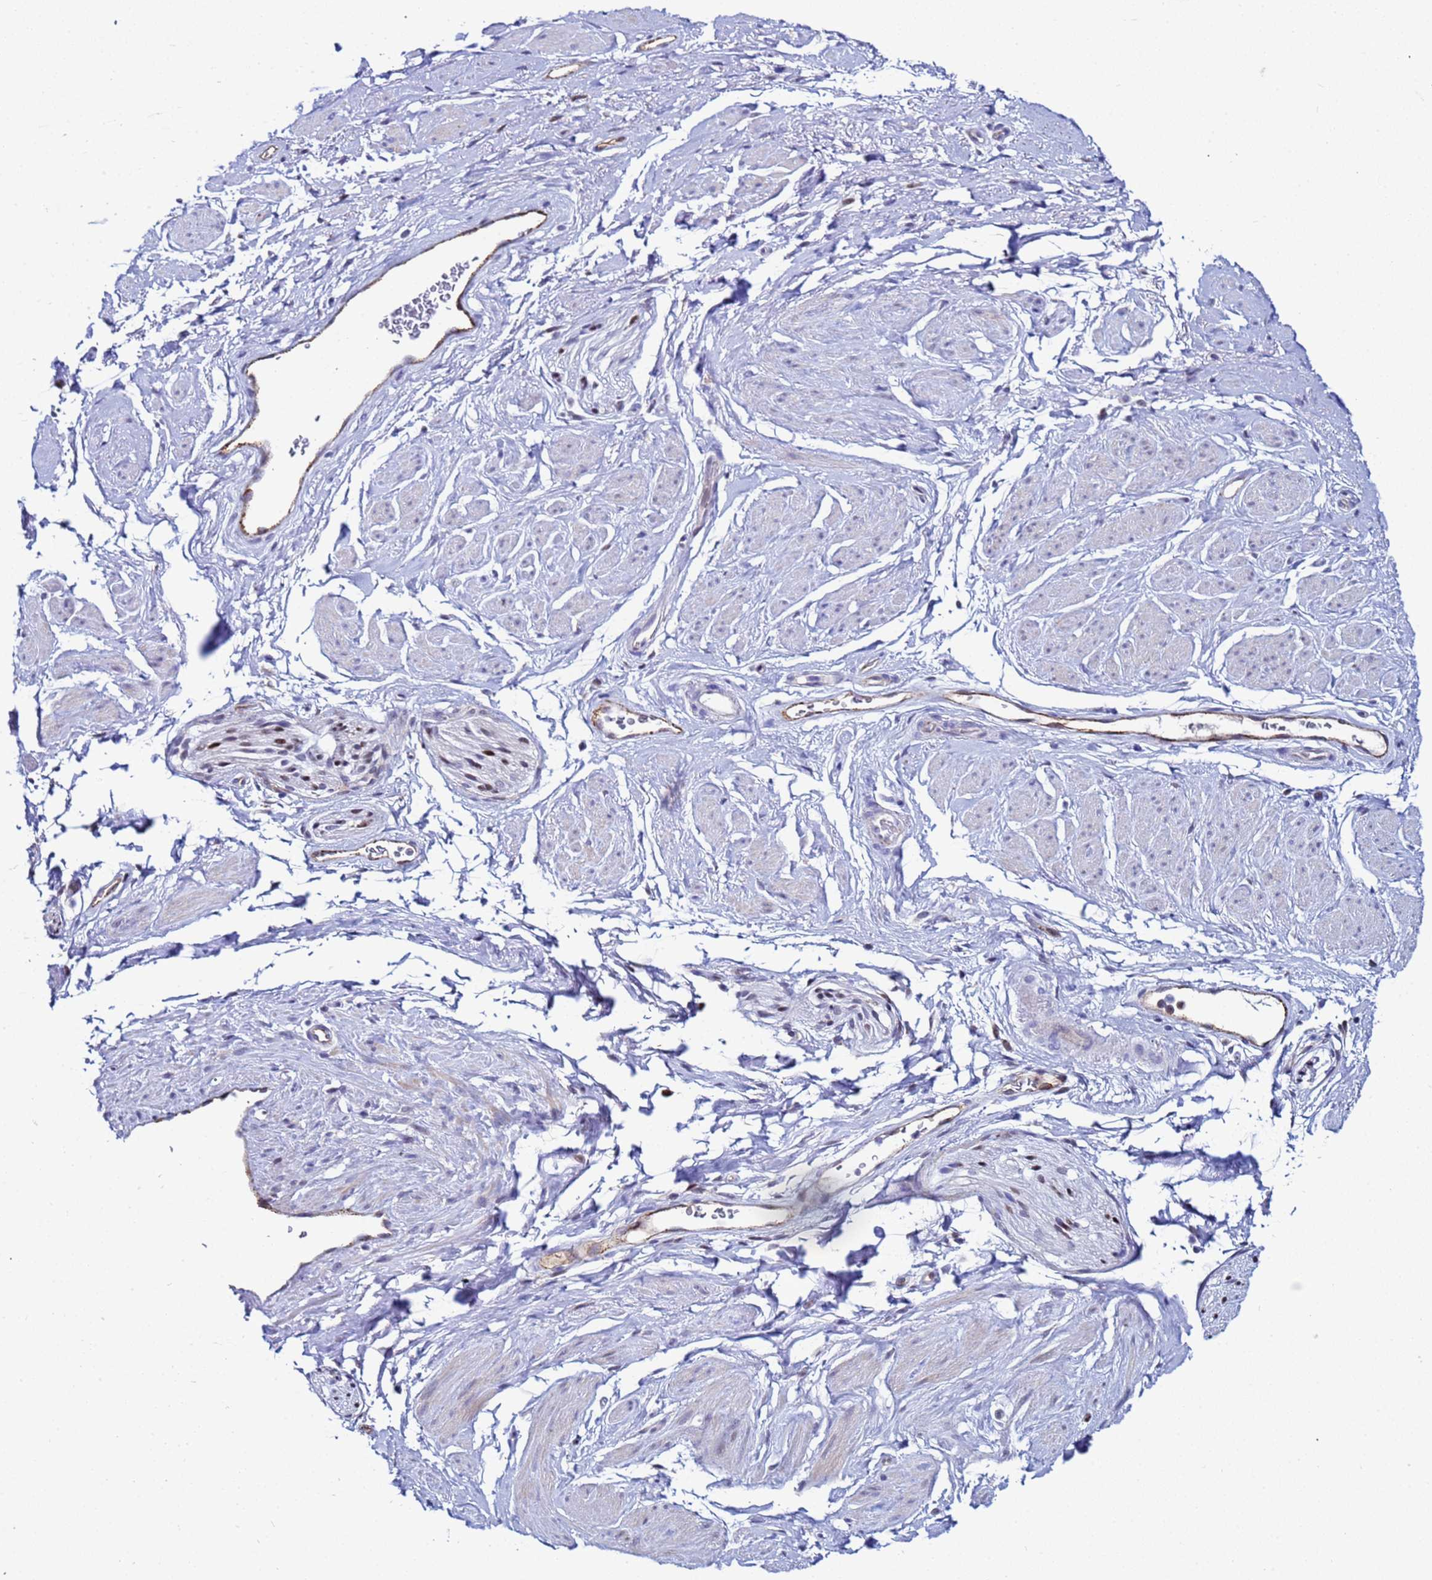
{"staining": {"intensity": "negative", "quantity": "none", "location": "none"}, "tissue": "adipose tissue", "cell_type": "Adipocytes", "image_type": "normal", "snomed": [{"axis": "morphology", "description": "Normal tissue, NOS"}, {"axis": "morphology", "description": "Adenocarcinoma, NOS"}, {"axis": "topography", "description": "Rectum"}, {"axis": "topography", "description": "Vagina"}, {"axis": "topography", "description": "Peripheral nerve tissue"}], "caption": "Immunohistochemistry (IHC) image of unremarkable adipose tissue: human adipose tissue stained with DAB reveals no significant protein staining in adipocytes.", "gene": "SLC25A37", "patient": {"sex": "female", "age": 71}}